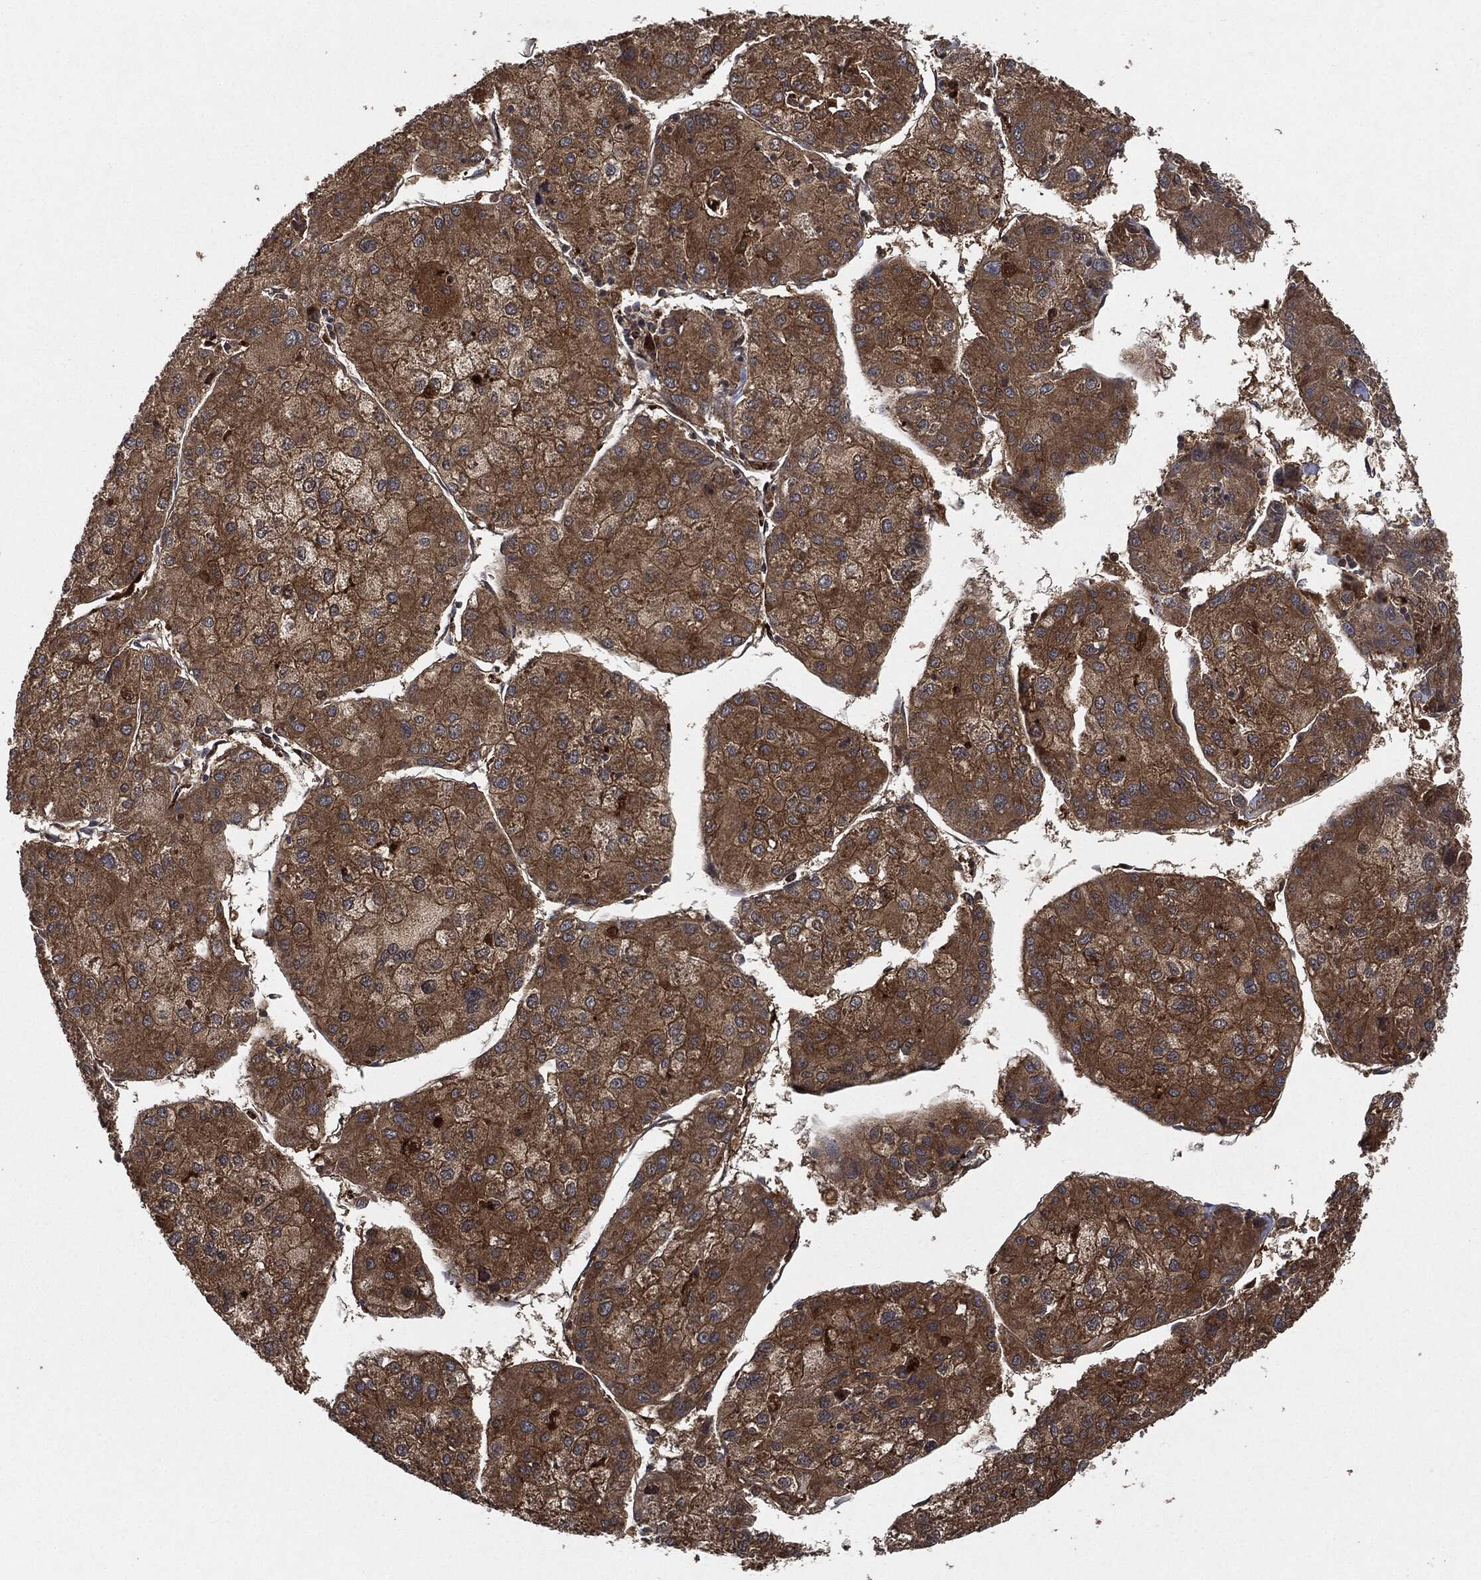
{"staining": {"intensity": "strong", "quantity": ">75%", "location": "cytoplasmic/membranous"}, "tissue": "liver cancer", "cell_type": "Tumor cells", "image_type": "cancer", "snomed": [{"axis": "morphology", "description": "Carcinoma, Hepatocellular, NOS"}, {"axis": "topography", "description": "Liver"}], "caption": "Hepatocellular carcinoma (liver) was stained to show a protein in brown. There is high levels of strong cytoplasmic/membranous expression in approximately >75% of tumor cells. Immunohistochemistry stains the protein in brown and the nuclei are stained blue.", "gene": "BRAF", "patient": {"sex": "male", "age": 43}}